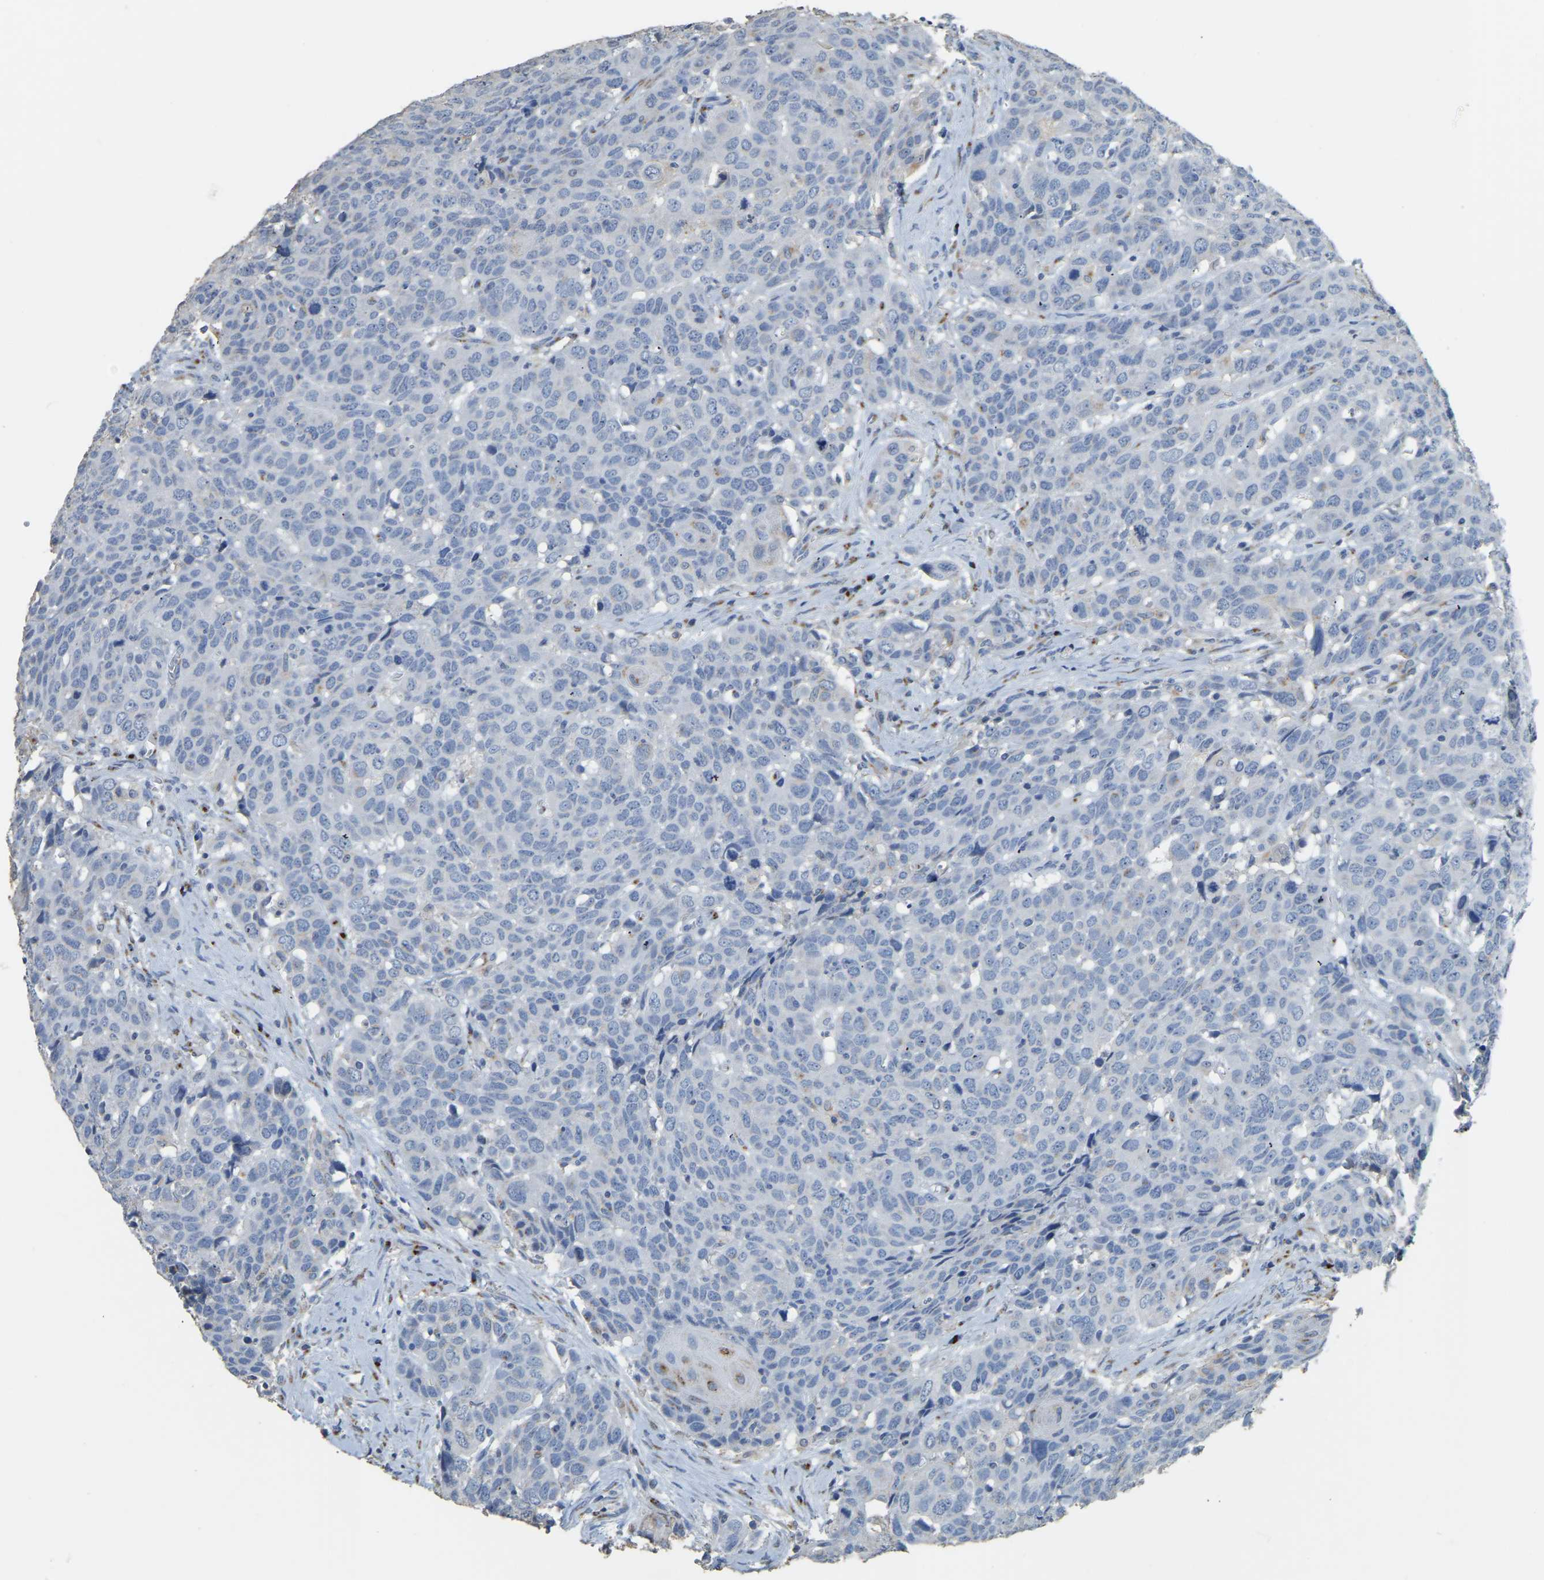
{"staining": {"intensity": "negative", "quantity": "none", "location": "none"}, "tissue": "head and neck cancer", "cell_type": "Tumor cells", "image_type": "cancer", "snomed": [{"axis": "morphology", "description": "Squamous cell carcinoma, NOS"}, {"axis": "topography", "description": "Head-Neck"}], "caption": "The photomicrograph exhibits no significant positivity in tumor cells of head and neck cancer.", "gene": "FAM174A", "patient": {"sex": "male", "age": 66}}